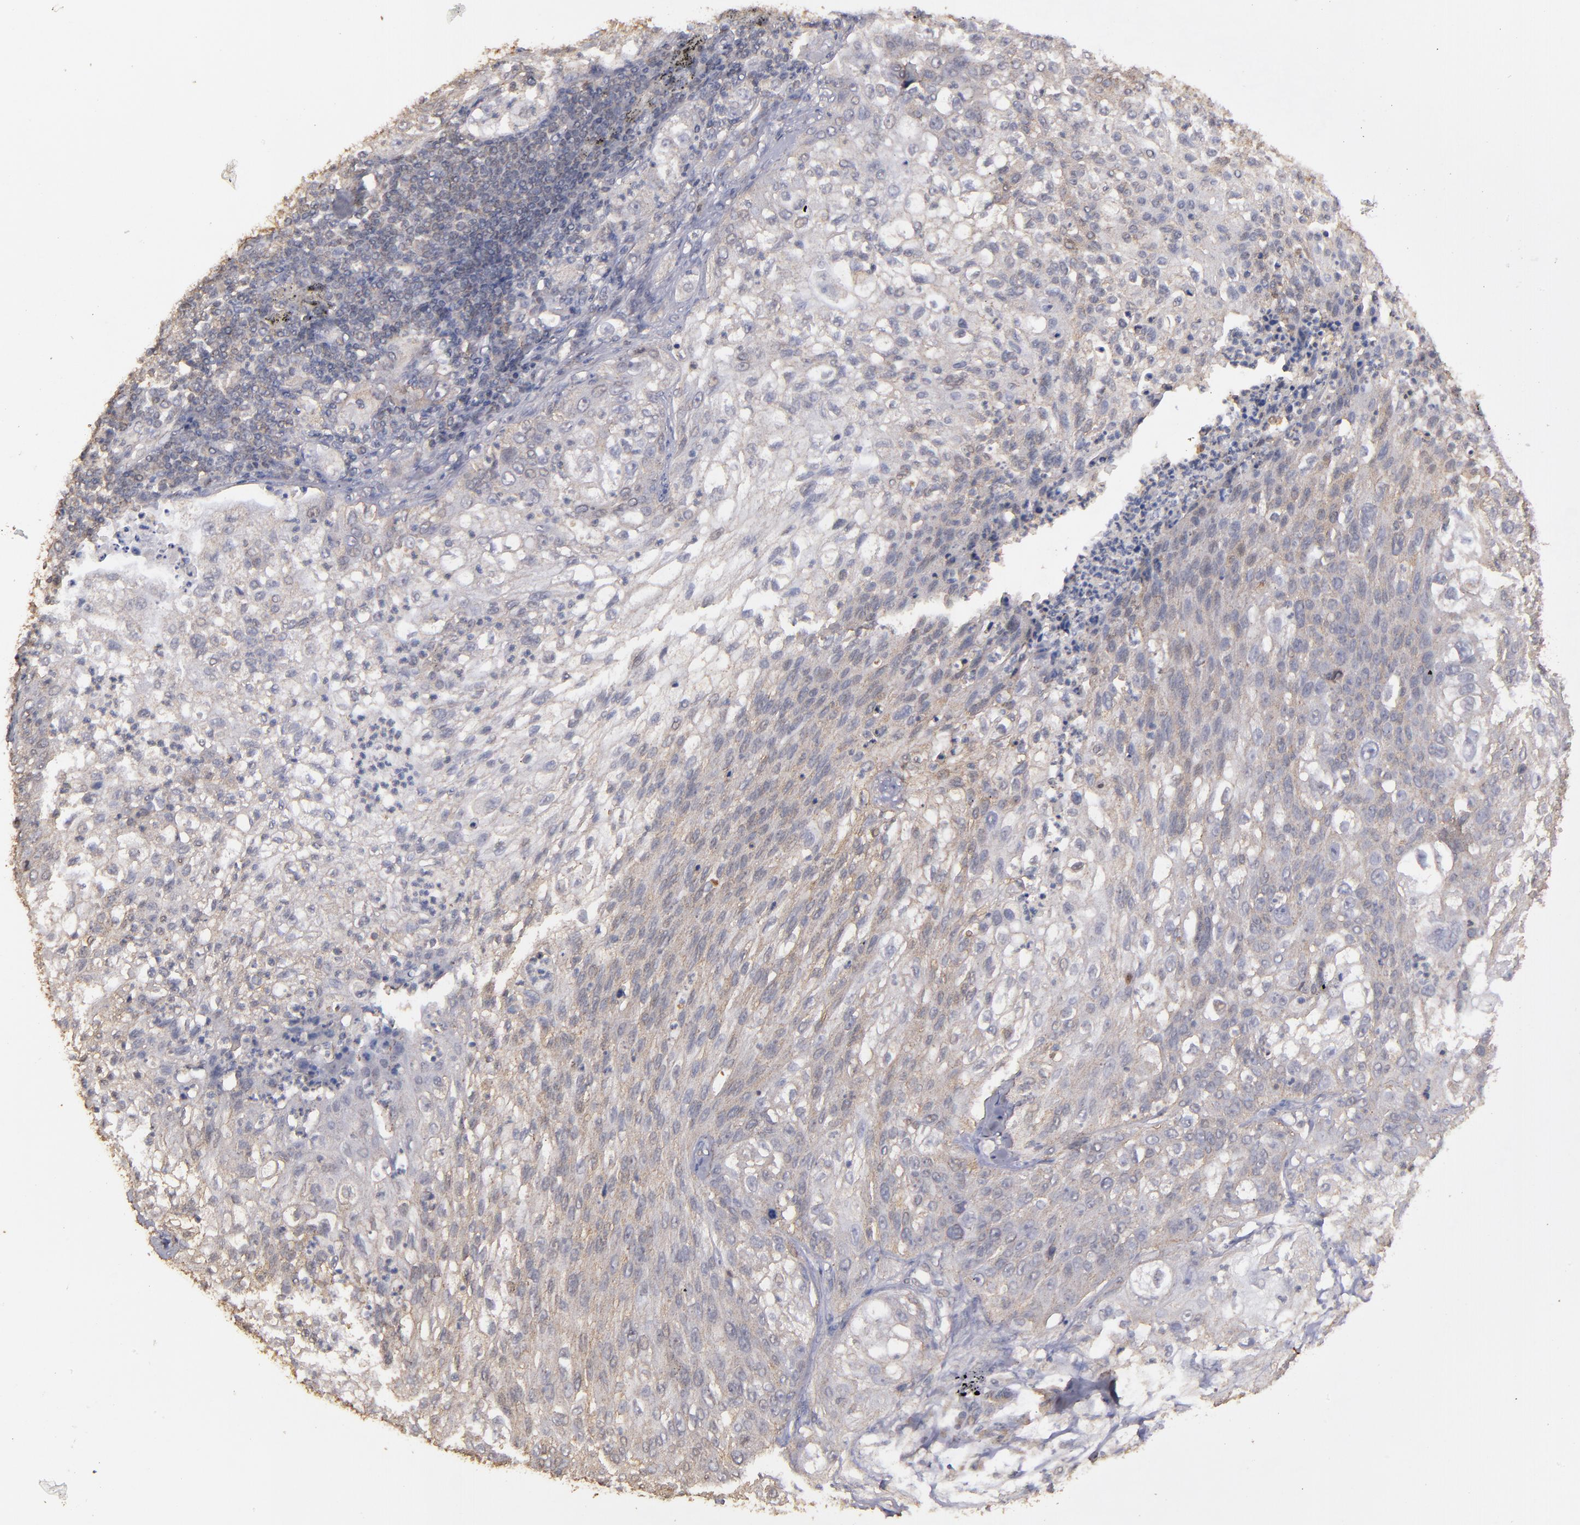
{"staining": {"intensity": "weak", "quantity": "25%-75%", "location": "cytoplasmic/membranous"}, "tissue": "lung cancer", "cell_type": "Tumor cells", "image_type": "cancer", "snomed": [{"axis": "morphology", "description": "Inflammation, NOS"}, {"axis": "morphology", "description": "Squamous cell carcinoma, NOS"}, {"axis": "topography", "description": "Lymph node"}, {"axis": "topography", "description": "Soft tissue"}, {"axis": "topography", "description": "Lung"}], "caption": "Tumor cells reveal low levels of weak cytoplasmic/membranous expression in about 25%-75% of cells in lung cancer (squamous cell carcinoma).", "gene": "FAT1", "patient": {"sex": "male", "age": 66}}